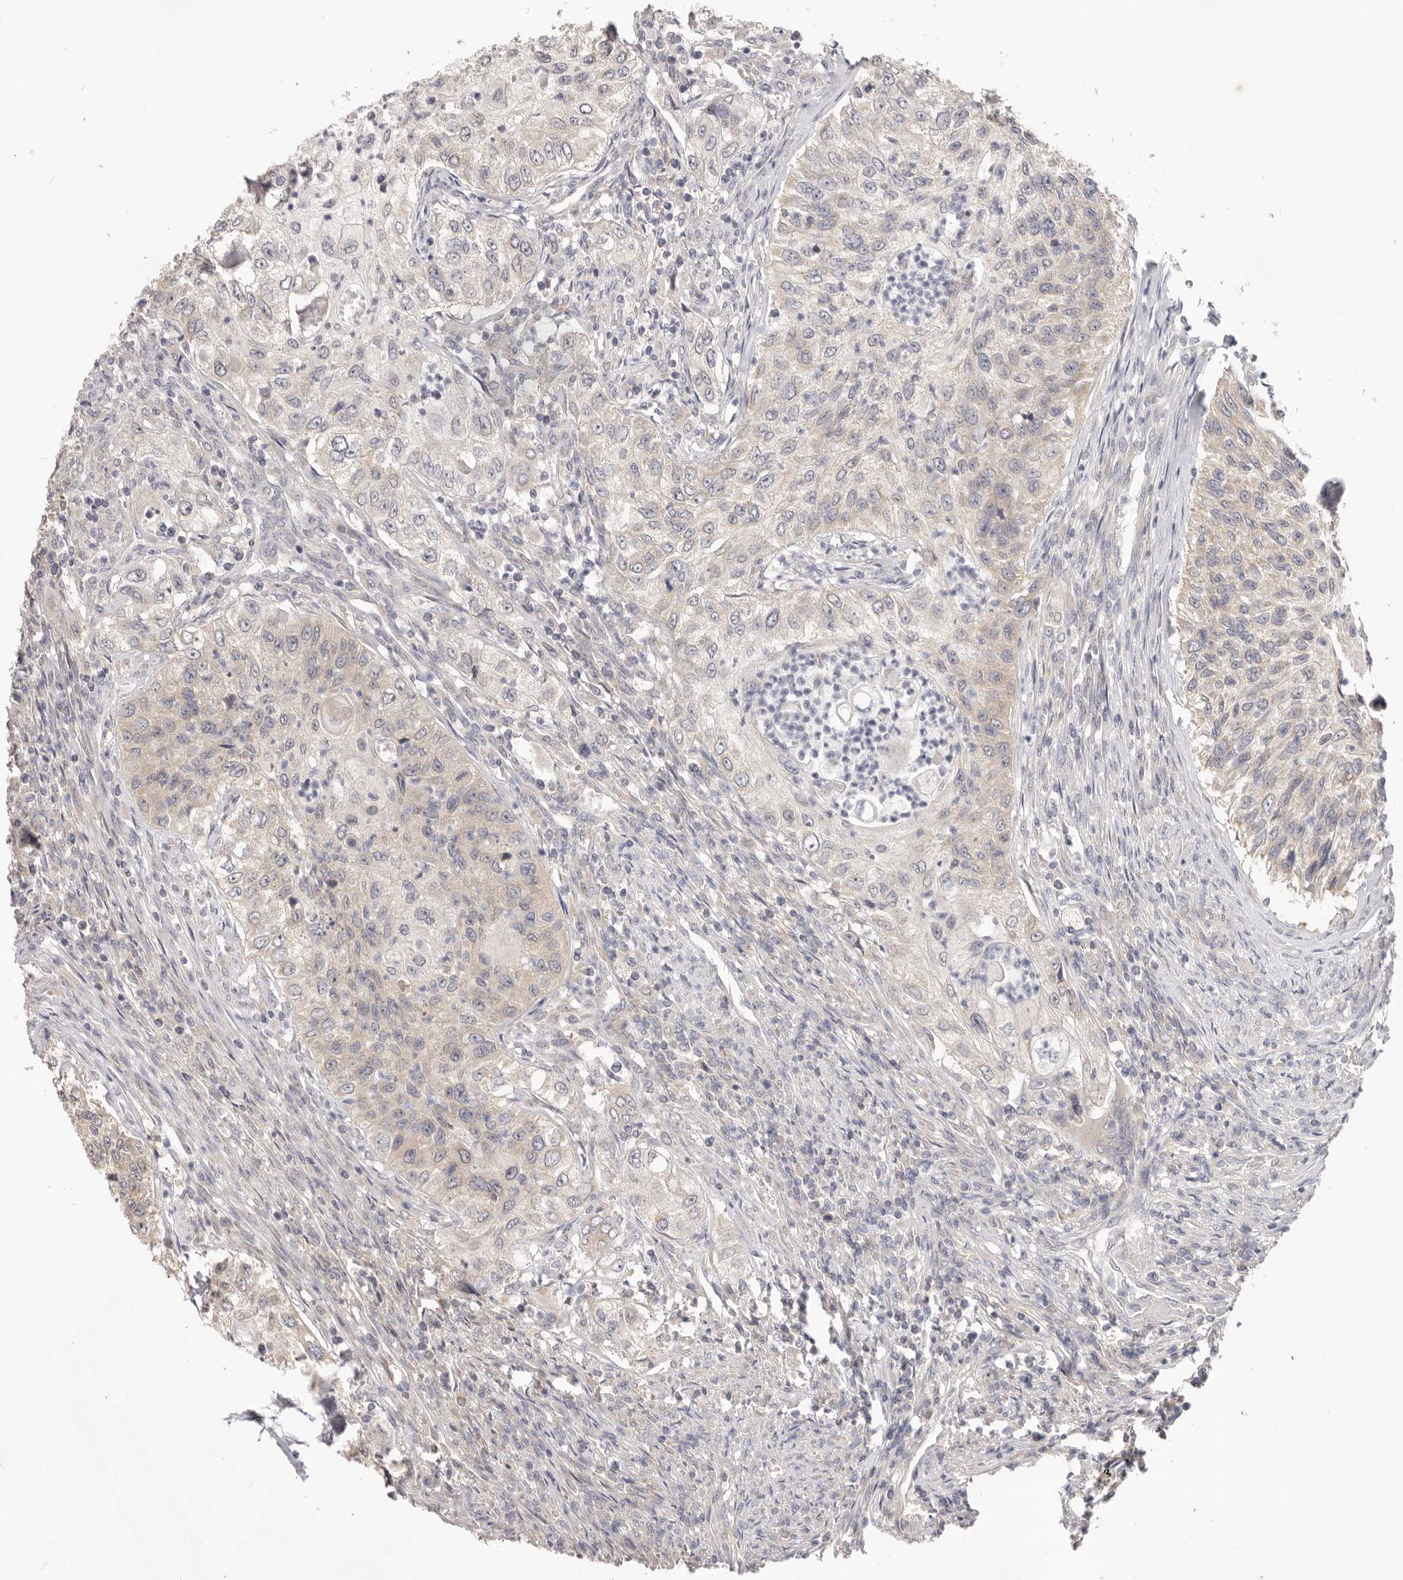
{"staining": {"intensity": "weak", "quantity": "<25%", "location": "cytoplasmic/membranous"}, "tissue": "urothelial cancer", "cell_type": "Tumor cells", "image_type": "cancer", "snomed": [{"axis": "morphology", "description": "Urothelial carcinoma, High grade"}, {"axis": "topography", "description": "Urinary bladder"}], "caption": "Tumor cells show no significant positivity in urothelial cancer.", "gene": "WDR77", "patient": {"sex": "female", "age": 60}}